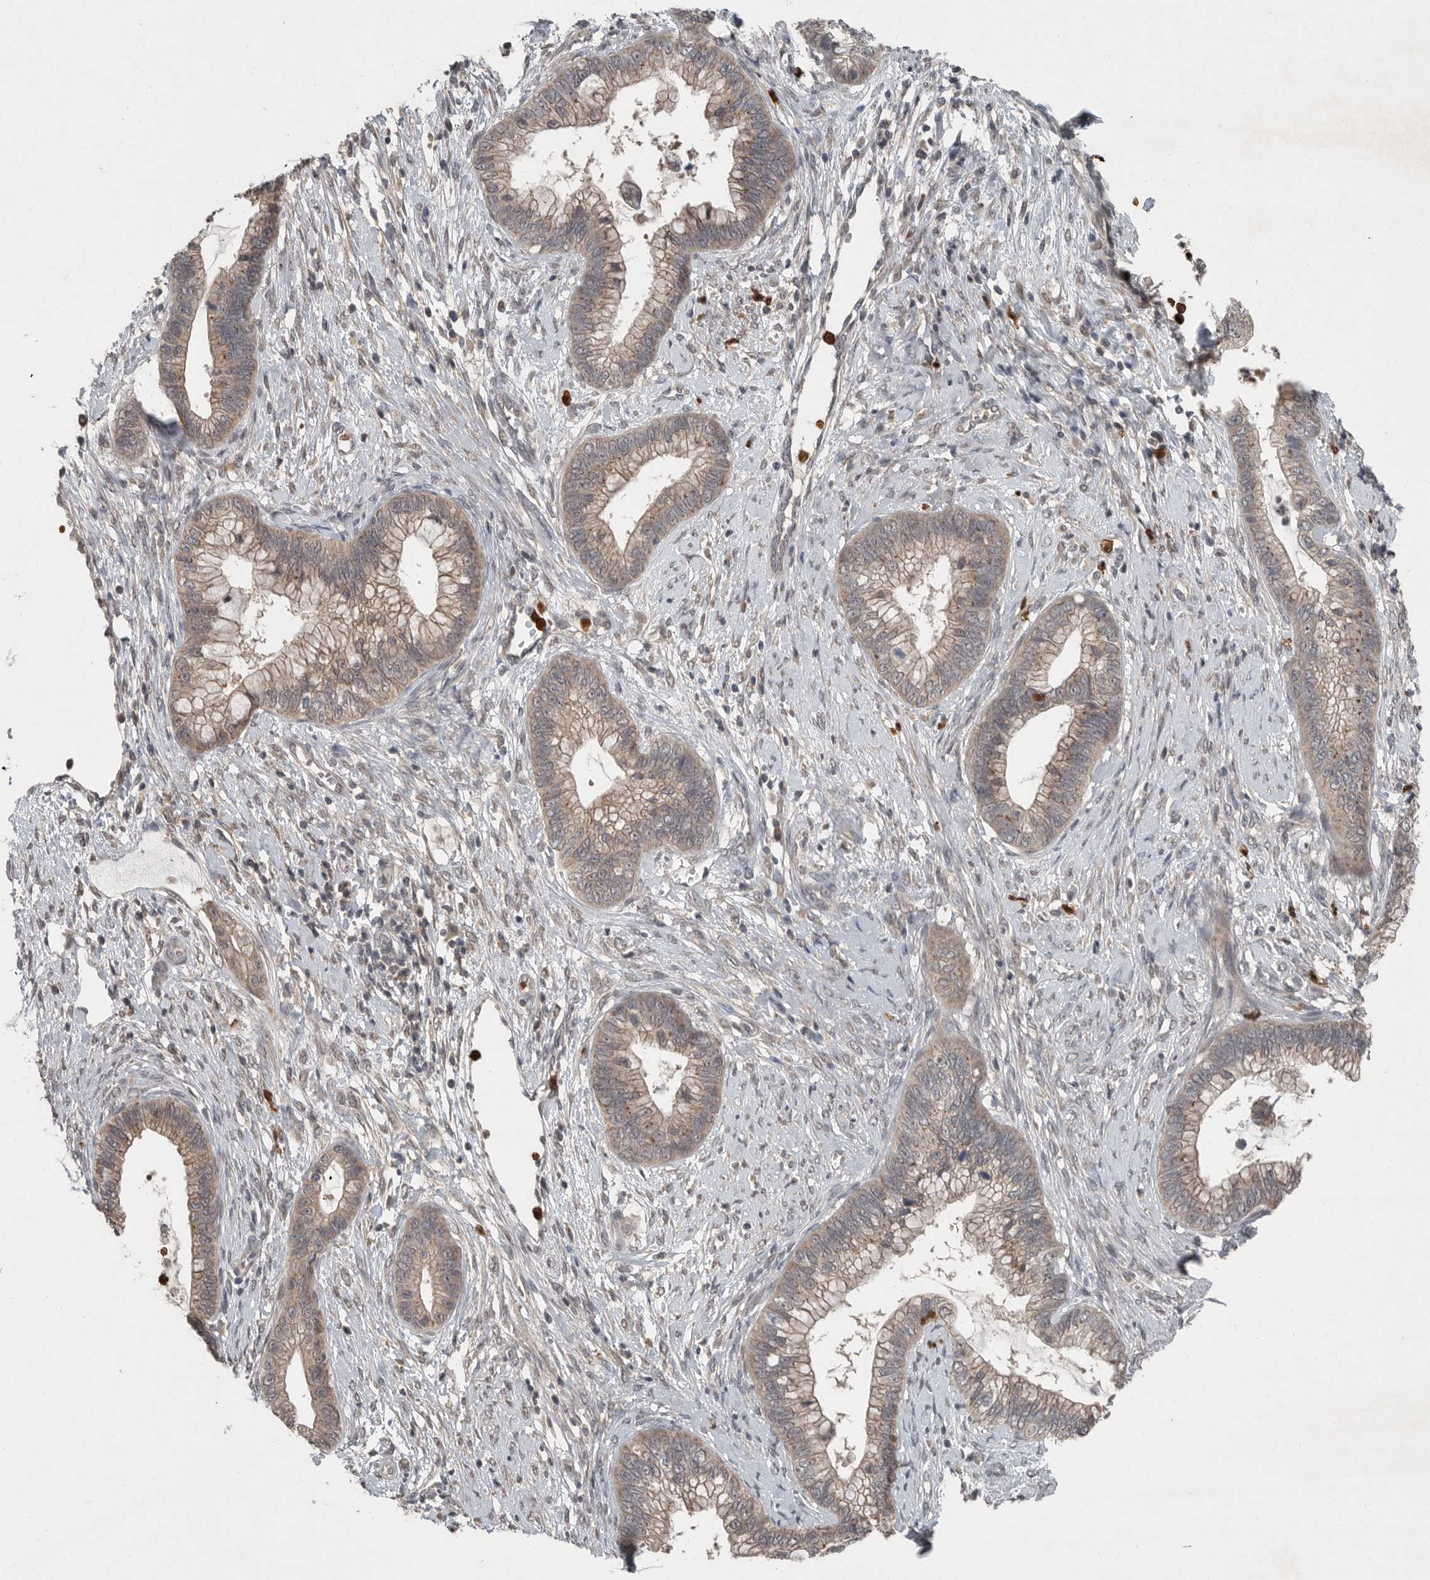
{"staining": {"intensity": "weak", "quantity": ">75%", "location": "cytoplasmic/membranous"}, "tissue": "cervical cancer", "cell_type": "Tumor cells", "image_type": "cancer", "snomed": [{"axis": "morphology", "description": "Adenocarcinoma, NOS"}, {"axis": "topography", "description": "Cervix"}], "caption": "Approximately >75% of tumor cells in cervical cancer exhibit weak cytoplasmic/membranous protein expression as visualized by brown immunohistochemical staining.", "gene": "SCP2", "patient": {"sex": "female", "age": 44}}